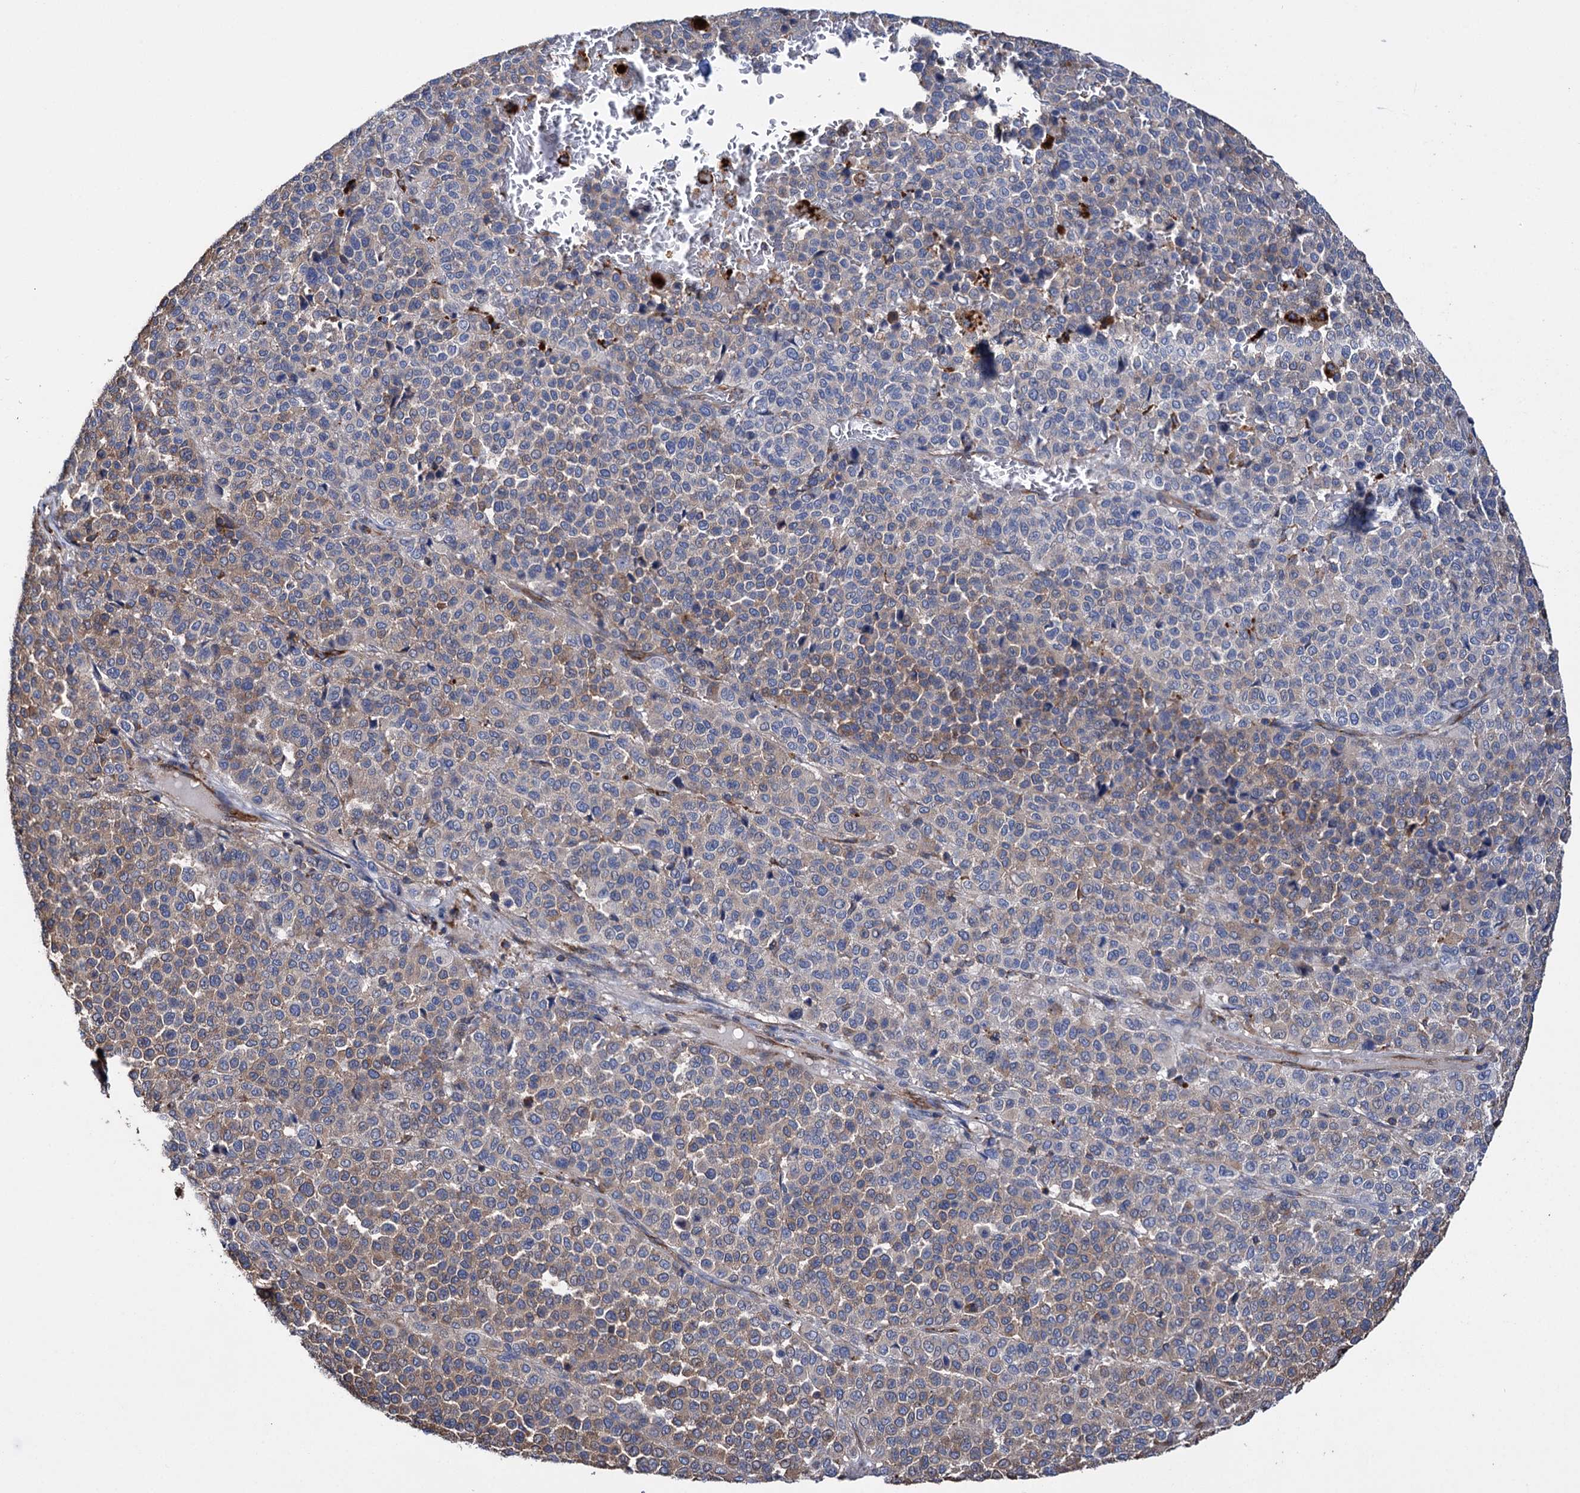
{"staining": {"intensity": "weak", "quantity": "25%-75%", "location": "cytoplasmic/membranous"}, "tissue": "melanoma", "cell_type": "Tumor cells", "image_type": "cancer", "snomed": [{"axis": "morphology", "description": "Malignant melanoma, Metastatic site"}, {"axis": "topography", "description": "Pancreas"}], "caption": "Protein expression analysis of malignant melanoma (metastatic site) shows weak cytoplasmic/membranous expression in about 25%-75% of tumor cells.", "gene": "SCPEP1", "patient": {"sex": "female", "age": 30}}